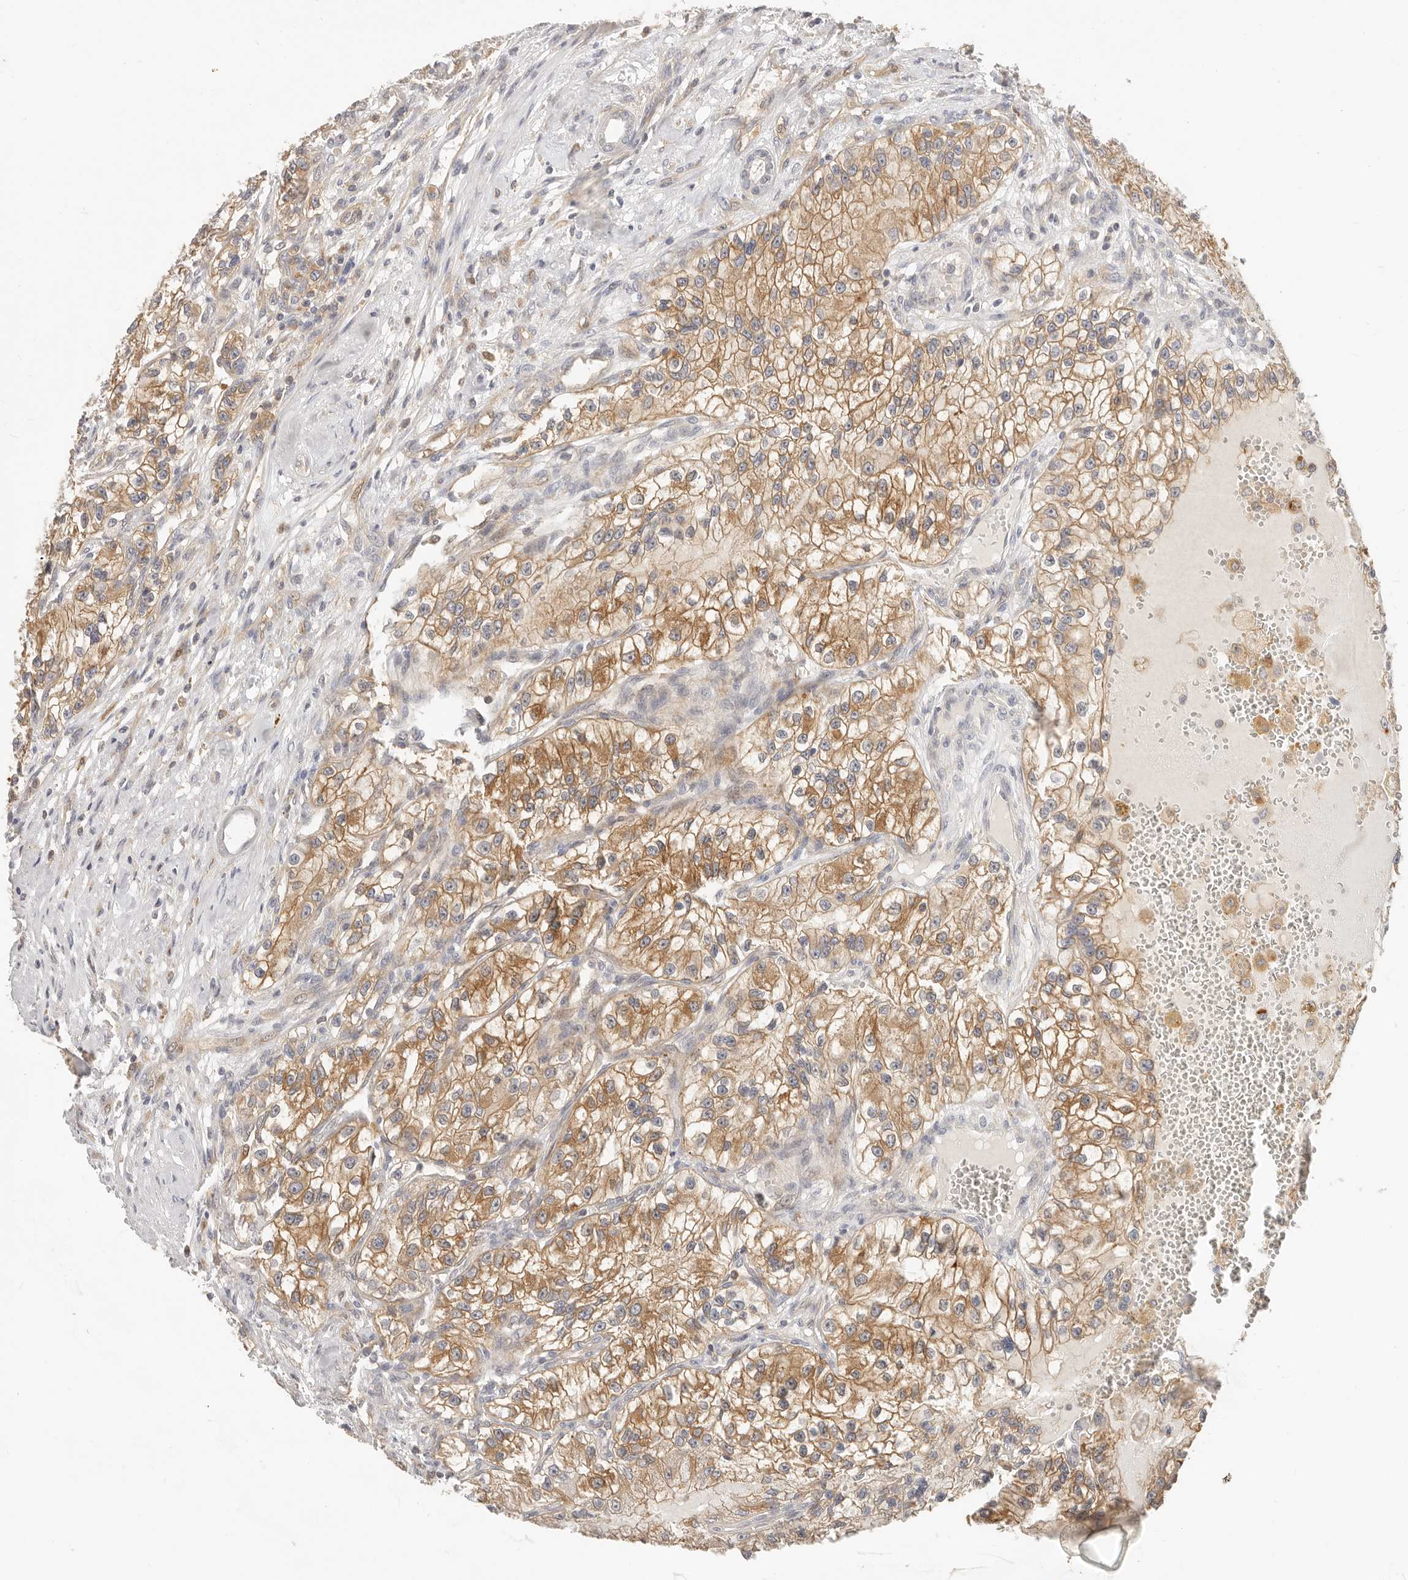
{"staining": {"intensity": "moderate", "quantity": ">75%", "location": "cytoplasmic/membranous"}, "tissue": "renal cancer", "cell_type": "Tumor cells", "image_type": "cancer", "snomed": [{"axis": "morphology", "description": "Adenocarcinoma, NOS"}, {"axis": "topography", "description": "Kidney"}], "caption": "Immunohistochemical staining of renal cancer shows moderate cytoplasmic/membranous protein positivity in about >75% of tumor cells.", "gene": "DTNBP1", "patient": {"sex": "female", "age": 57}}